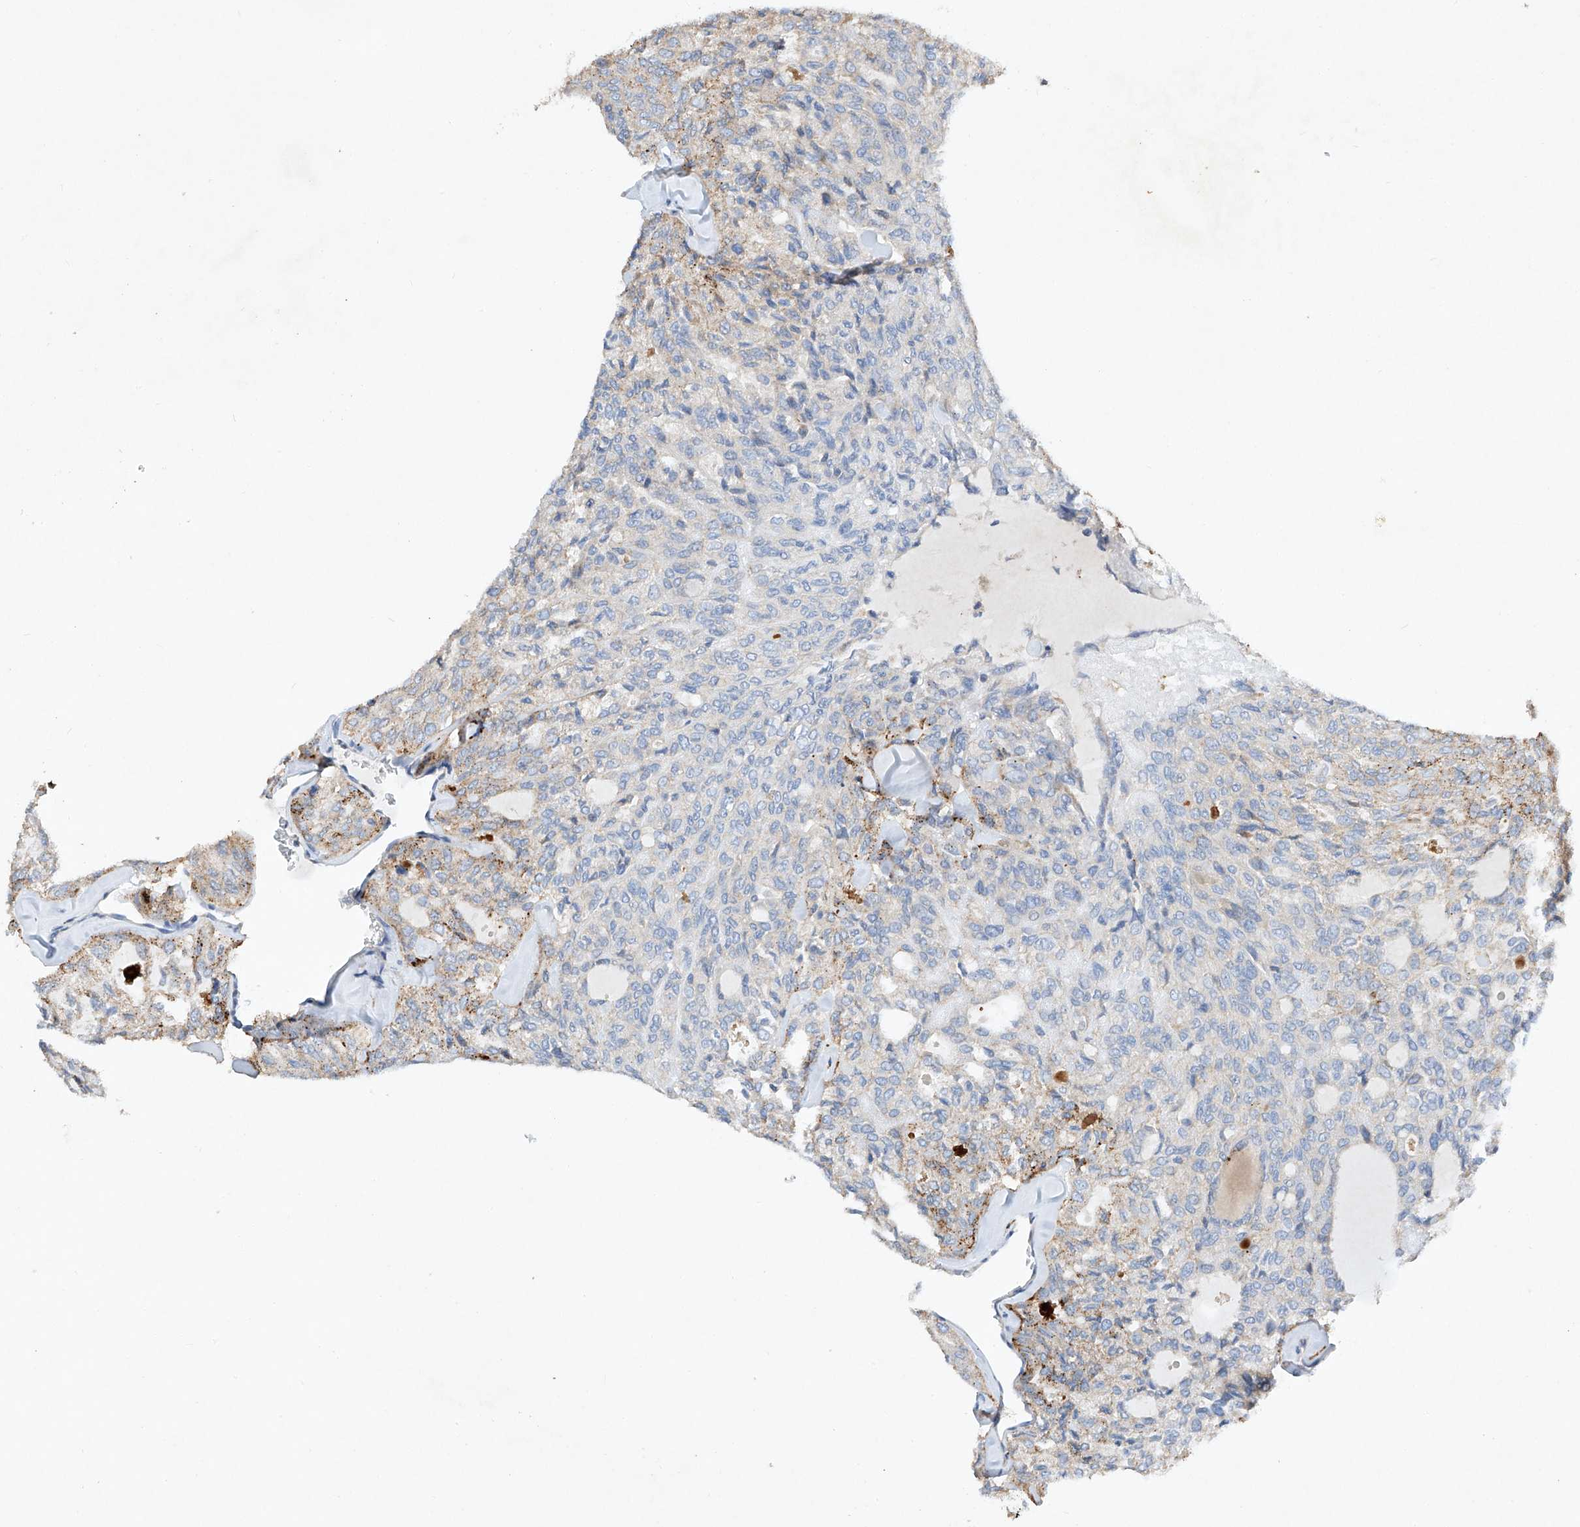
{"staining": {"intensity": "moderate", "quantity": "<25%", "location": "cytoplasmic/membranous"}, "tissue": "thyroid cancer", "cell_type": "Tumor cells", "image_type": "cancer", "snomed": [{"axis": "morphology", "description": "Follicular adenoma carcinoma, NOS"}, {"axis": "topography", "description": "Thyroid gland"}], "caption": "Immunohistochemistry (IHC) of human follicular adenoma carcinoma (thyroid) exhibits low levels of moderate cytoplasmic/membranous expression in about <25% of tumor cells. Using DAB (brown) and hematoxylin (blue) stains, captured at high magnification using brightfield microscopy.", "gene": "AMD1", "patient": {"sex": "male", "age": 75}}